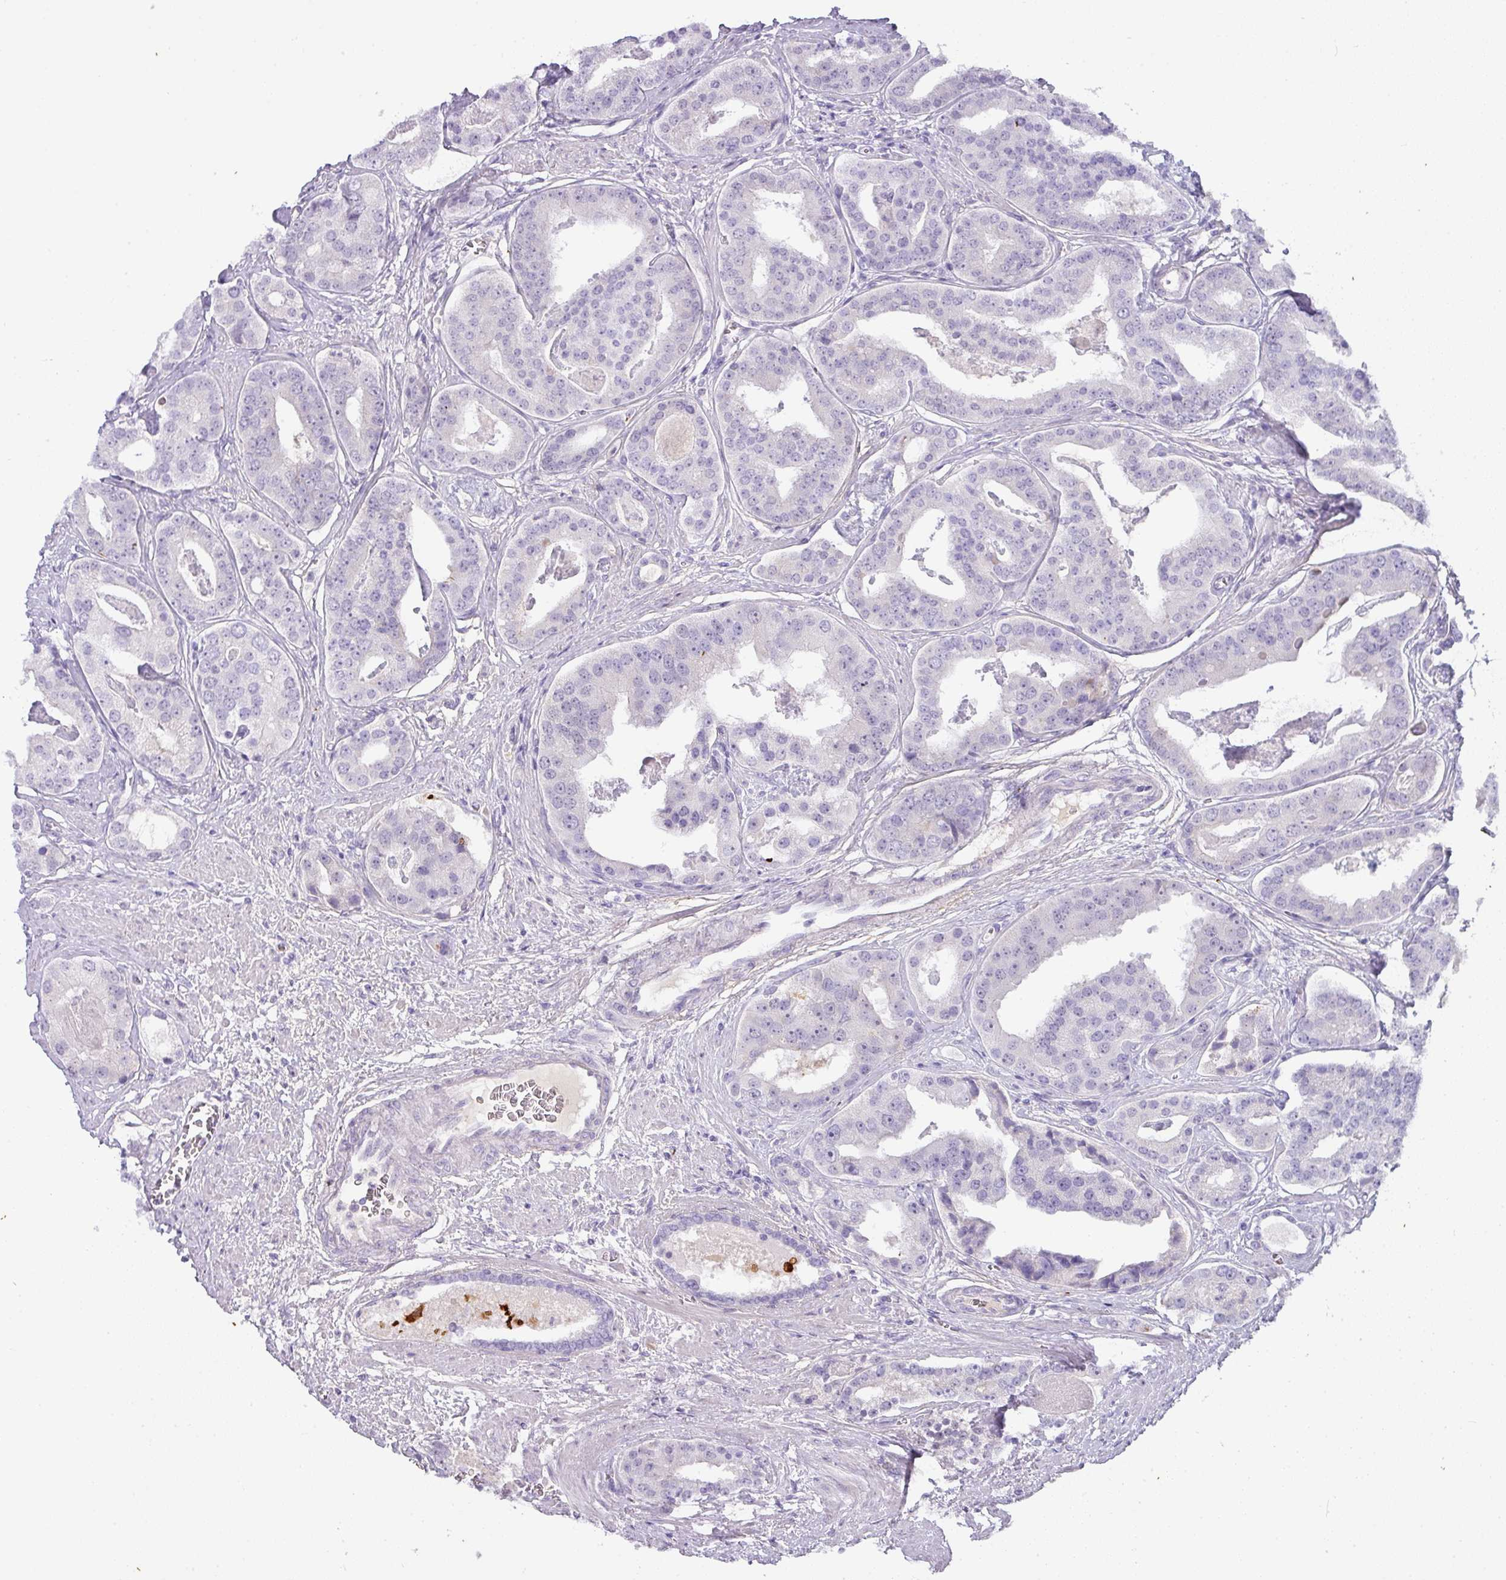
{"staining": {"intensity": "negative", "quantity": "none", "location": "none"}, "tissue": "prostate cancer", "cell_type": "Tumor cells", "image_type": "cancer", "snomed": [{"axis": "morphology", "description": "Adenocarcinoma, High grade"}, {"axis": "topography", "description": "Prostate"}], "caption": "An image of prostate adenocarcinoma (high-grade) stained for a protein reveals no brown staining in tumor cells. The staining was performed using DAB to visualize the protein expression in brown, while the nuclei were stained in blue with hematoxylin (Magnification: 20x).", "gene": "OR52N1", "patient": {"sex": "male", "age": 71}}